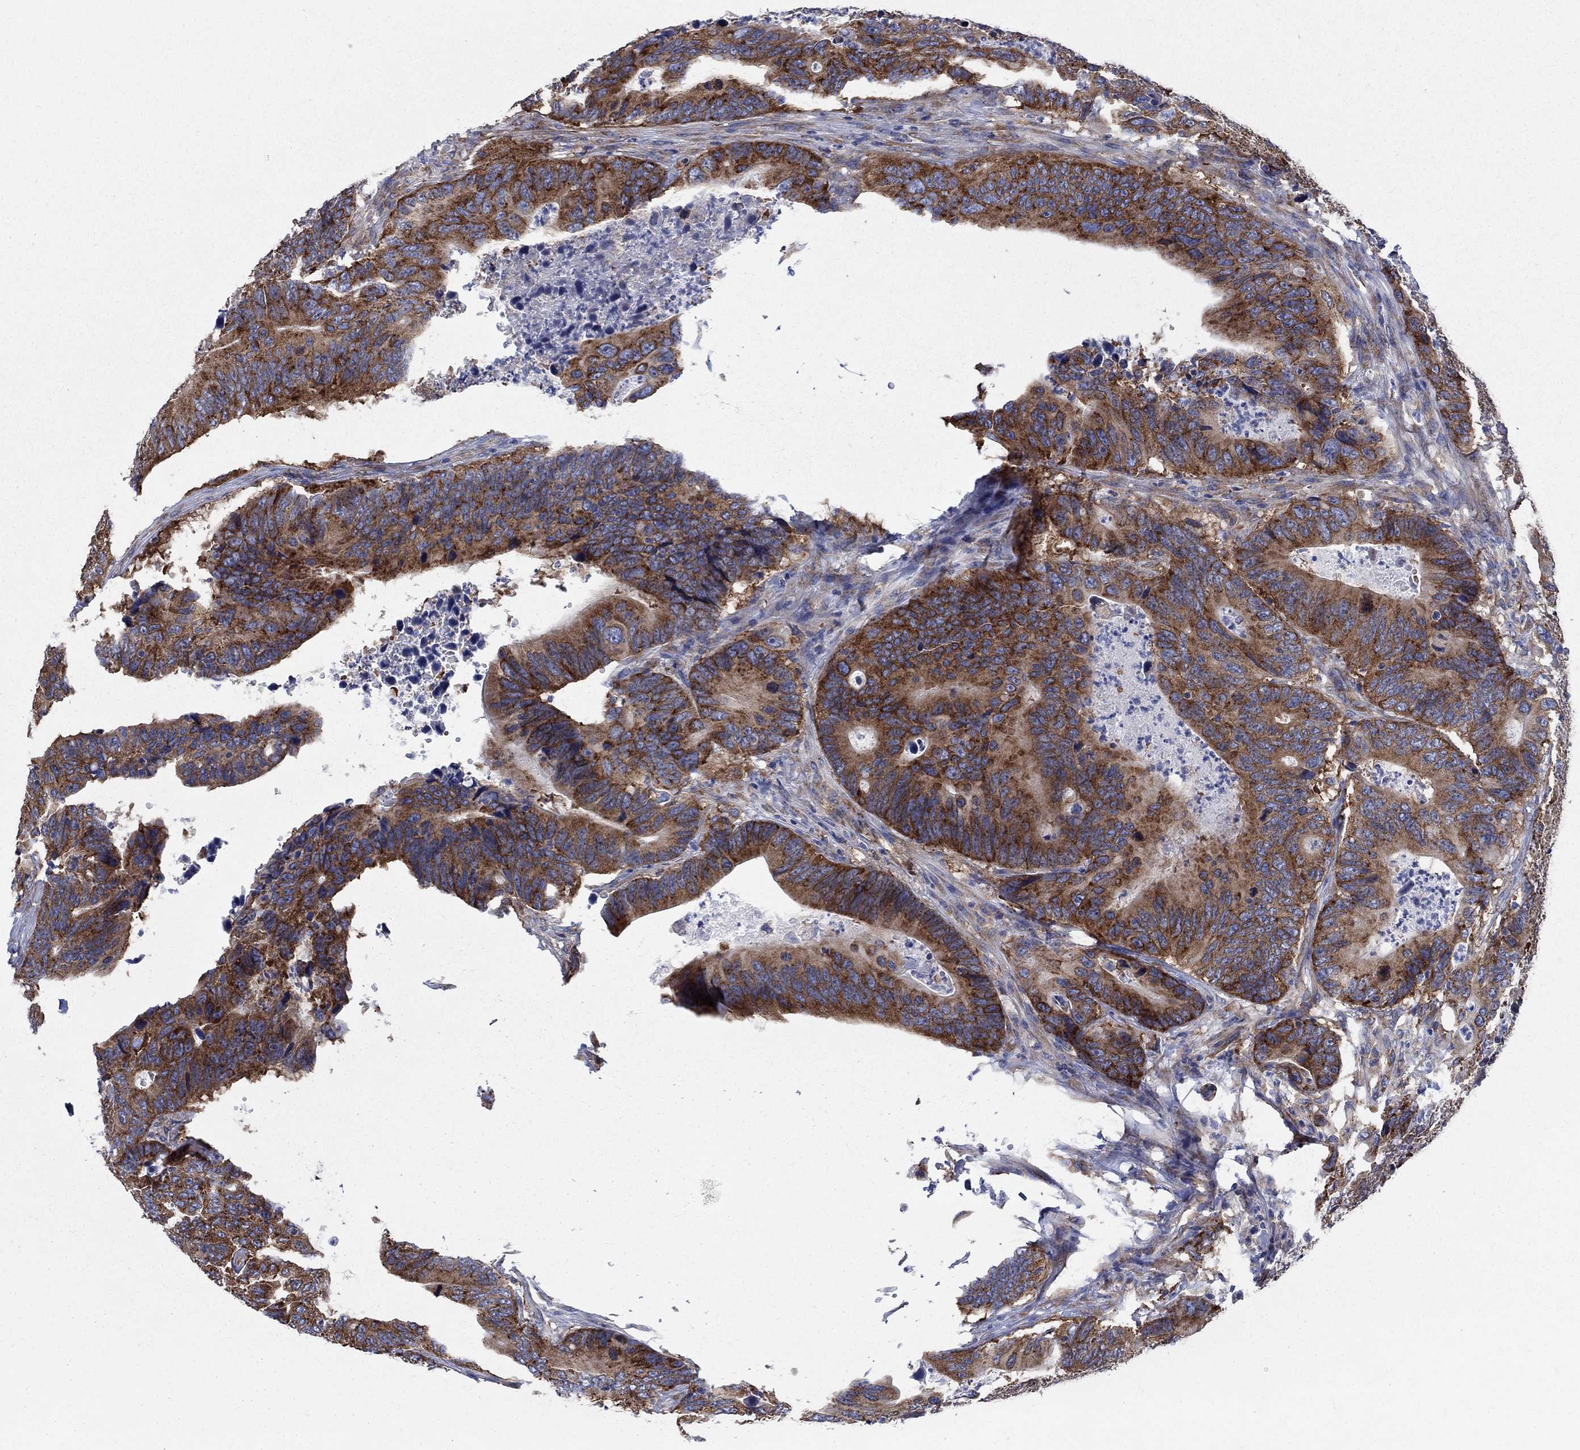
{"staining": {"intensity": "strong", "quantity": ">75%", "location": "cytoplasmic/membranous"}, "tissue": "colorectal cancer", "cell_type": "Tumor cells", "image_type": "cancer", "snomed": [{"axis": "morphology", "description": "Adenocarcinoma, NOS"}, {"axis": "topography", "description": "Colon"}], "caption": "About >75% of tumor cells in colorectal cancer demonstrate strong cytoplasmic/membranous protein positivity as visualized by brown immunohistochemical staining.", "gene": "TMEM59", "patient": {"sex": "female", "age": 90}}